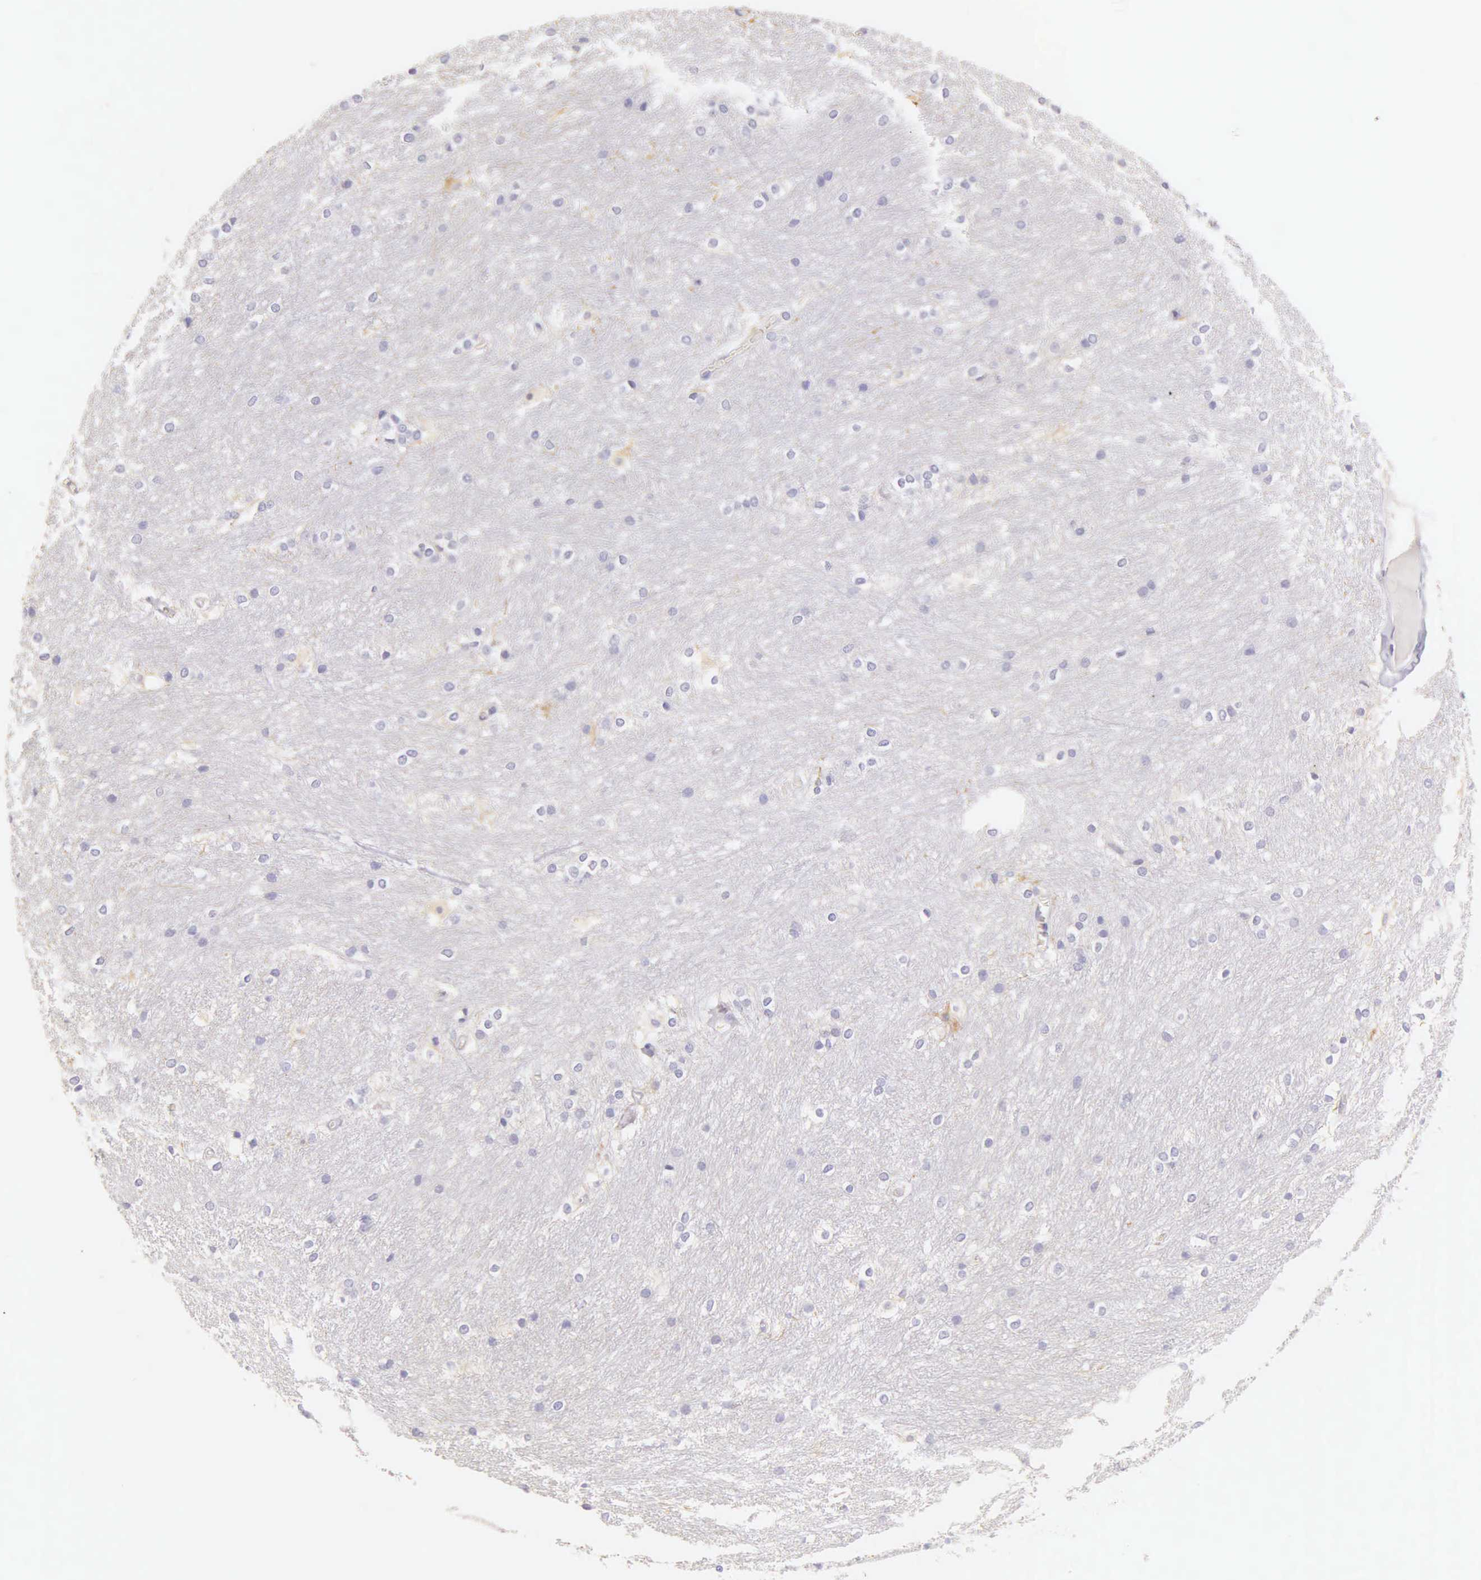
{"staining": {"intensity": "negative", "quantity": "none", "location": "none"}, "tissue": "caudate", "cell_type": "Glial cells", "image_type": "normal", "snomed": [{"axis": "morphology", "description": "Normal tissue, NOS"}, {"axis": "topography", "description": "Lateral ventricle wall"}], "caption": "Immunohistochemical staining of benign caudate exhibits no significant positivity in glial cells.", "gene": "KRT14", "patient": {"sex": "female", "age": 19}}